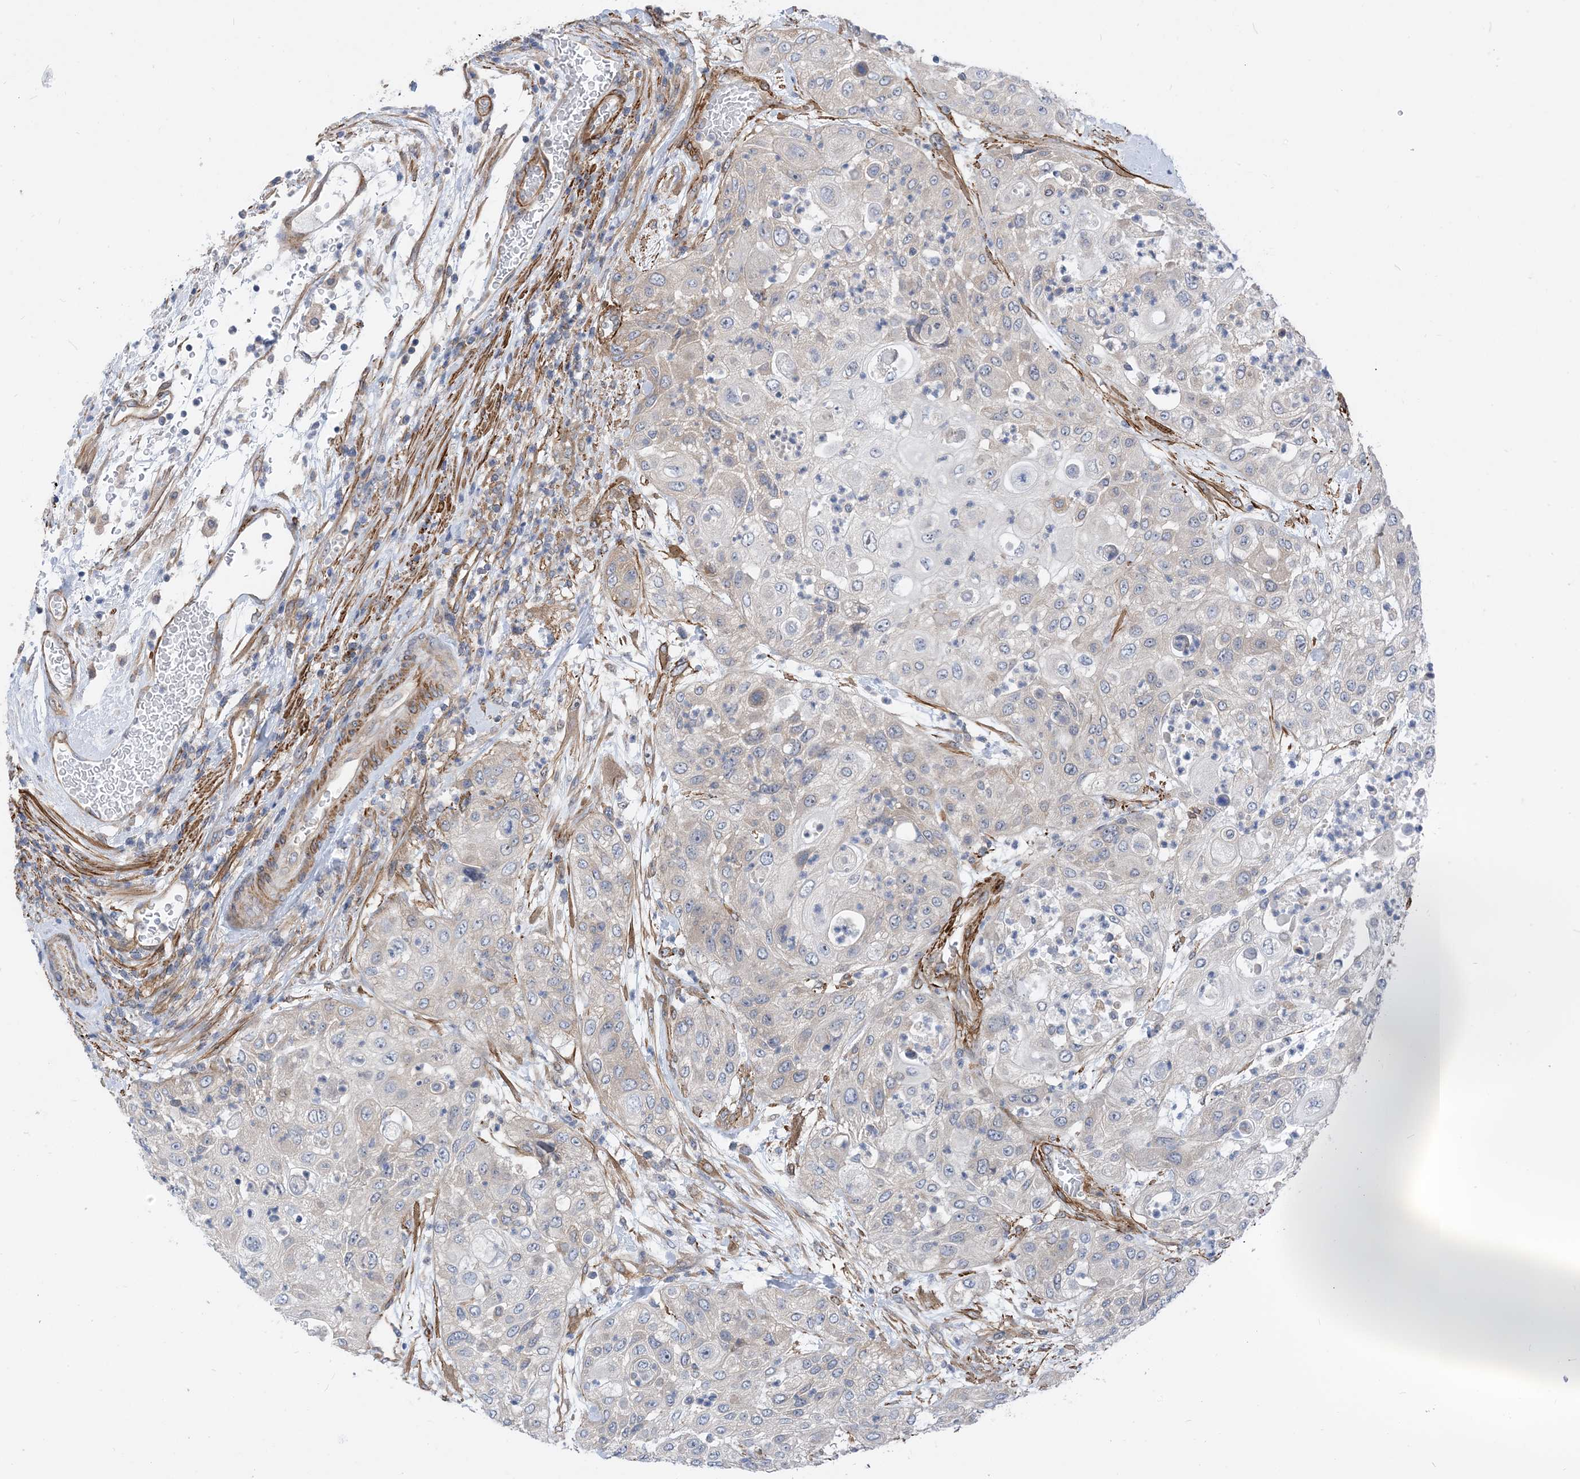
{"staining": {"intensity": "negative", "quantity": "none", "location": "none"}, "tissue": "urothelial cancer", "cell_type": "Tumor cells", "image_type": "cancer", "snomed": [{"axis": "morphology", "description": "Urothelial carcinoma, High grade"}, {"axis": "topography", "description": "Urinary bladder"}], "caption": "A high-resolution image shows IHC staining of urothelial carcinoma (high-grade), which demonstrates no significant expression in tumor cells. Brightfield microscopy of IHC stained with DAB (3,3'-diaminobenzidine) (brown) and hematoxylin (blue), captured at high magnification.", "gene": "PLEKHA3", "patient": {"sex": "female", "age": 79}}